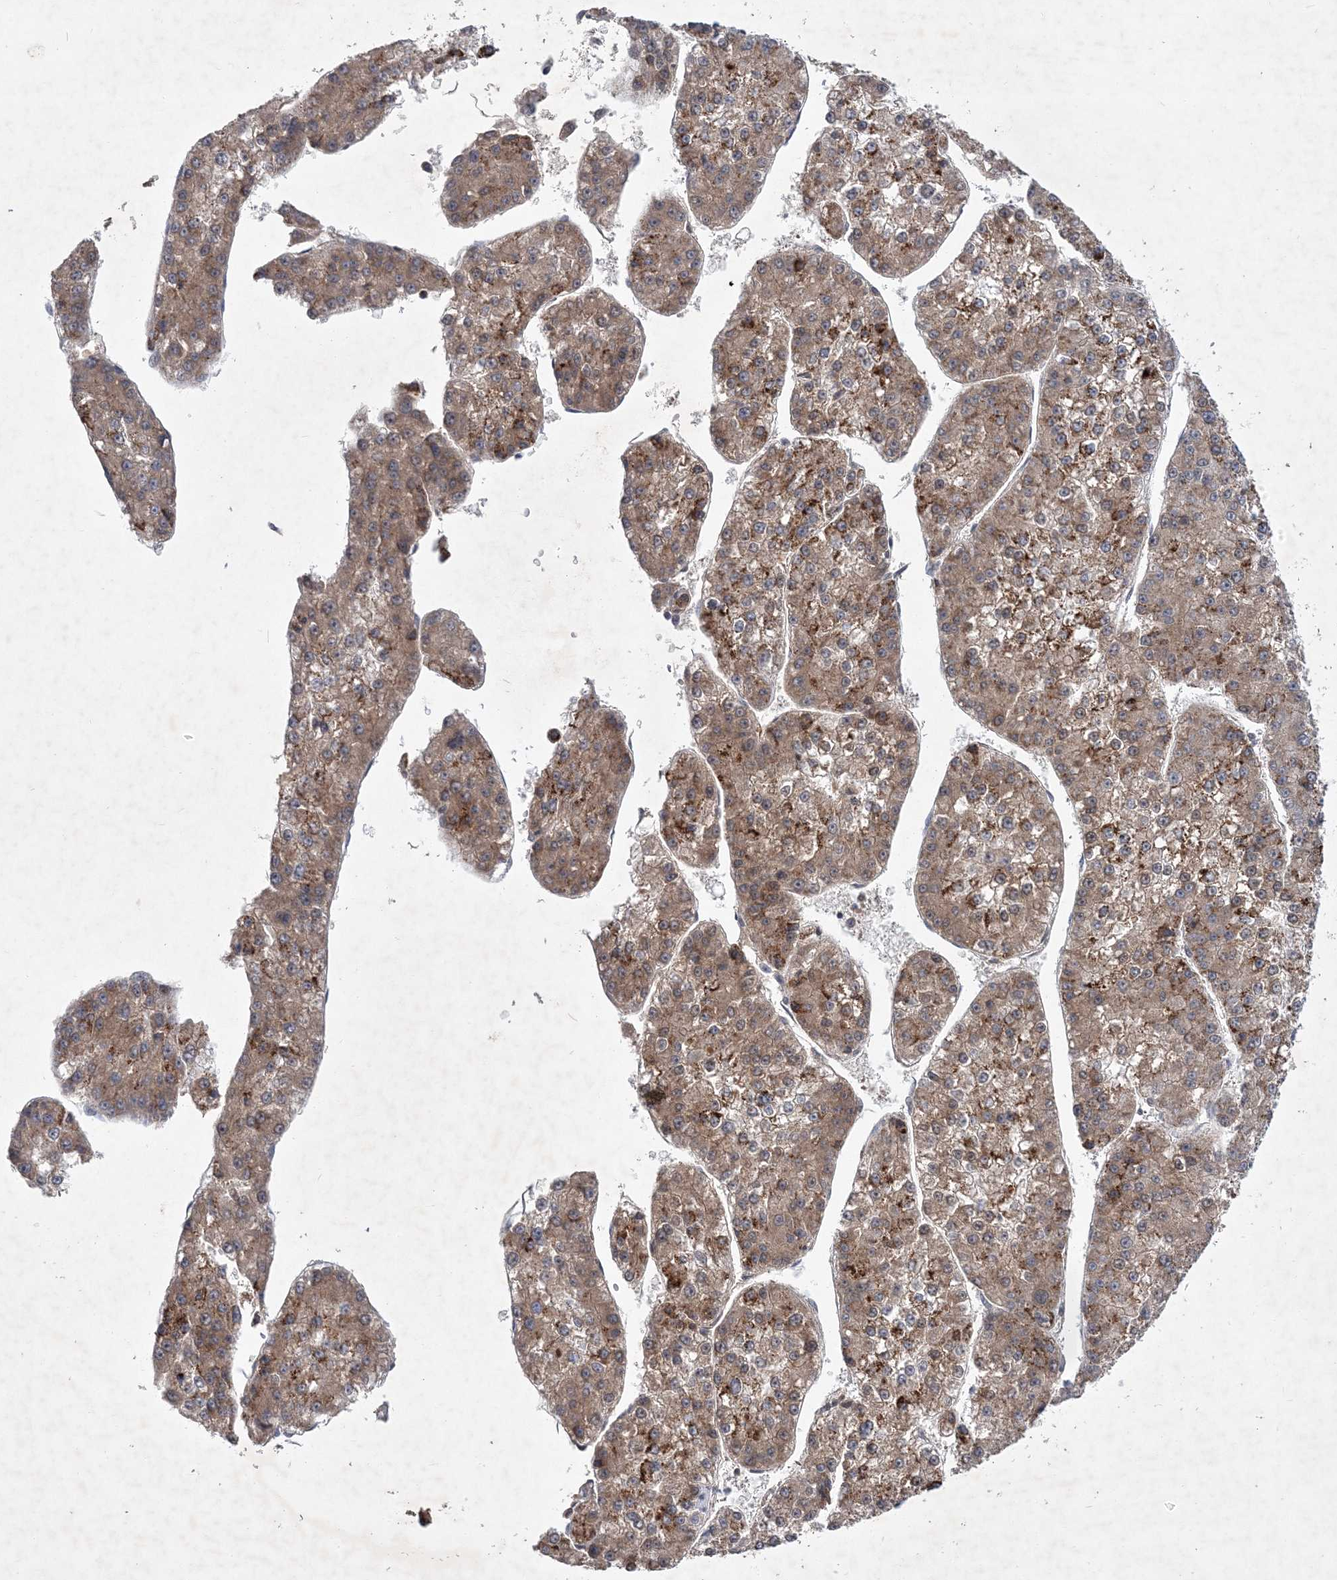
{"staining": {"intensity": "moderate", "quantity": ">75%", "location": "cytoplasmic/membranous"}, "tissue": "liver cancer", "cell_type": "Tumor cells", "image_type": "cancer", "snomed": [{"axis": "morphology", "description": "Carcinoma, Hepatocellular, NOS"}, {"axis": "topography", "description": "Liver"}], "caption": "There is medium levels of moderate cytoplasmic/membranous expression in tumor cells of hepatocellular carcinoma (liver), as demonstrated by immunohistochemical staining (brown color).", "gene": "RNF25", "patient": {"sex": "female", "age": 73}}